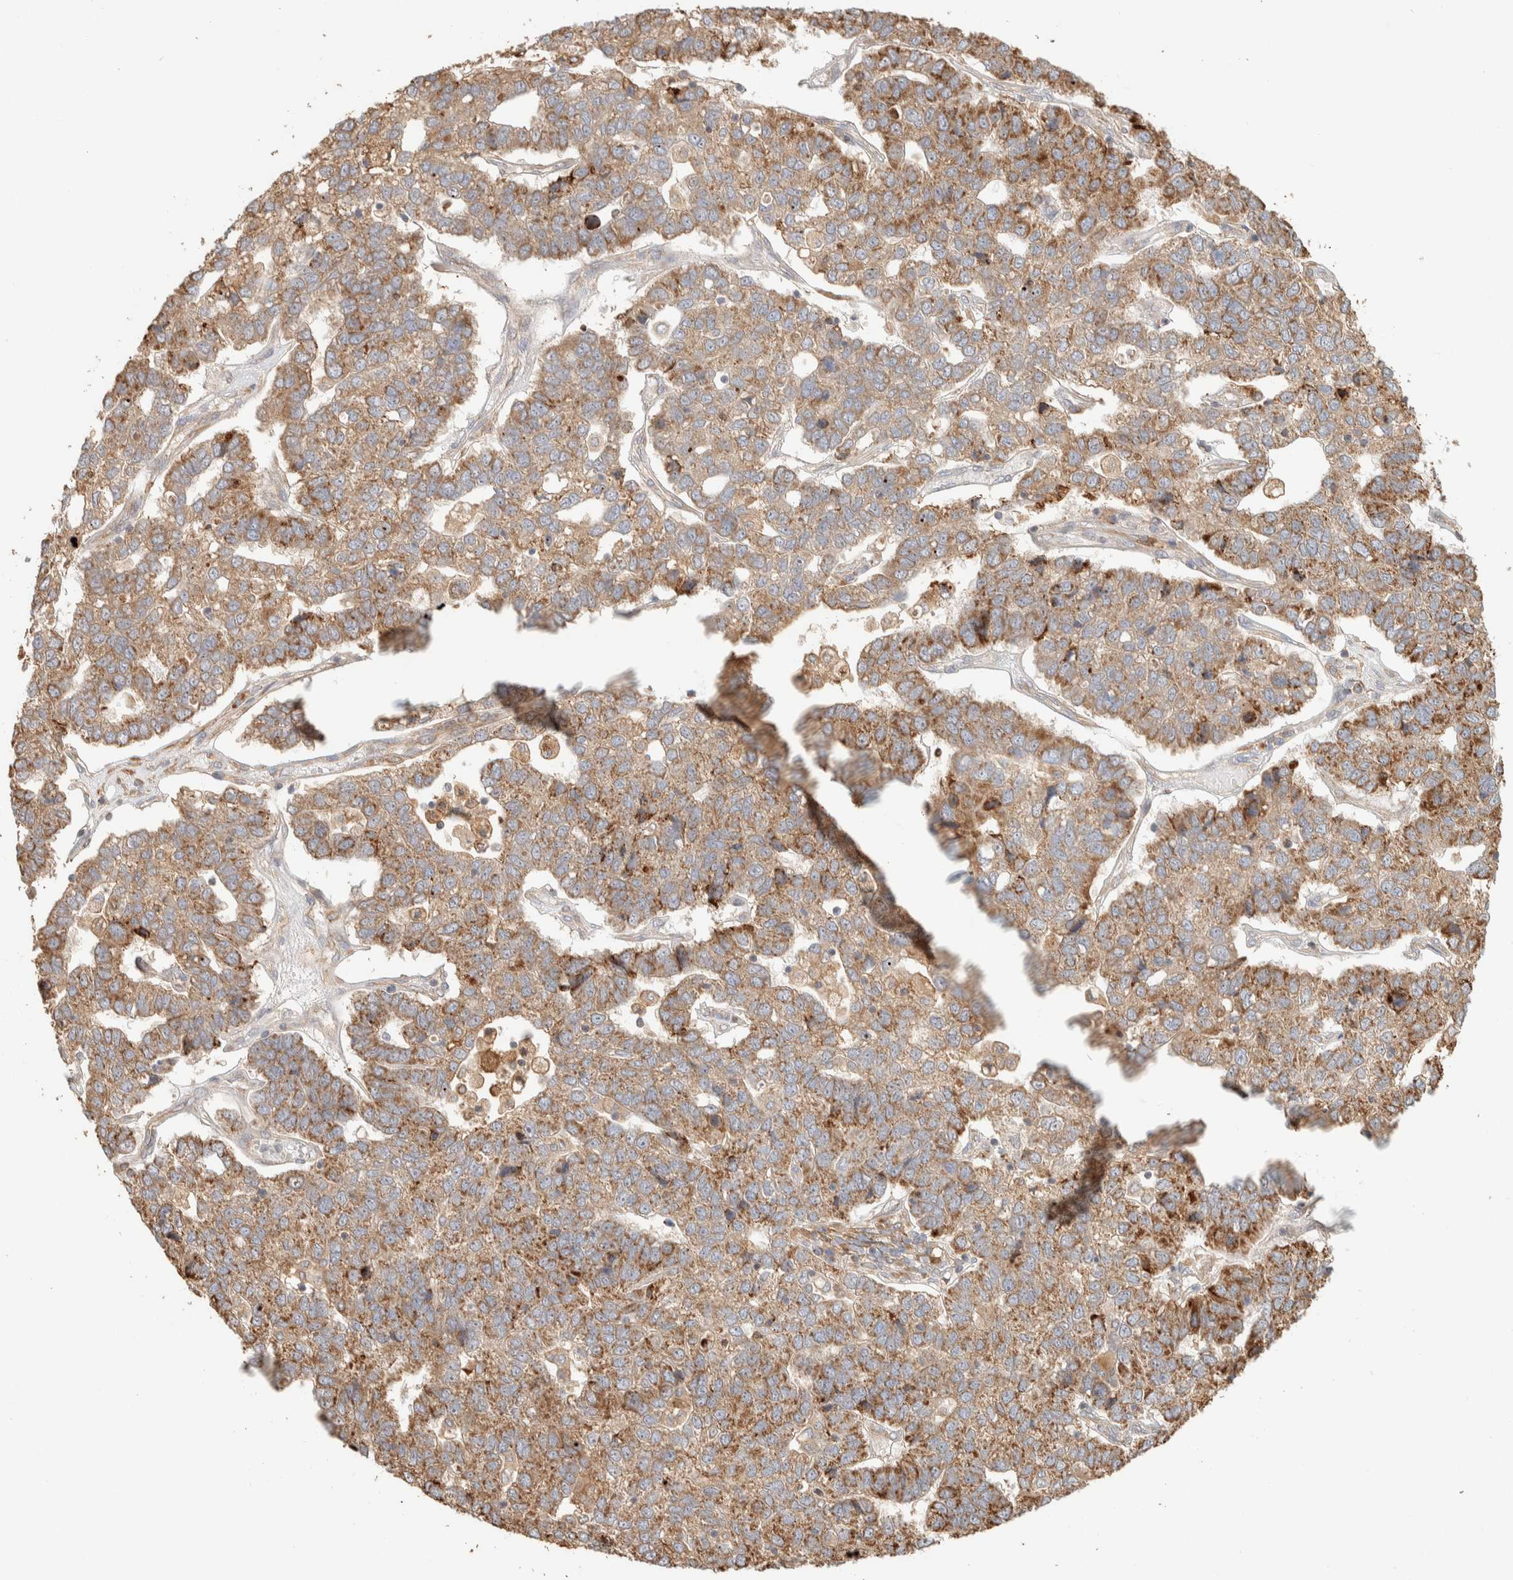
{"staining": {"intensity": "moderate", "quantity": ">75%", "location": "cytoplasmic/membranous"}, "tissue": "pancreatic cancer", "cell_type": "Tumor cells", "image_type": "cancer", "snomed": [{"axis": "morphology", "description": "Adenocarcinoma, NOS"}, {"axis": "topography", "description": "Pancreas"}], "caption": "Protein expression analysis of human adenocarcinoma (pancreatic) reveals moderate cytoplasmic/membranous staining in about >75% of tumor cells. The staining was performed using DAB to visualize the protein expression in brown, while the nuclei were stained in blue with hematoxylin (Magnification: 20x).", "gene": "KIF9", "patient": {"sex": "female", "age": 61}}